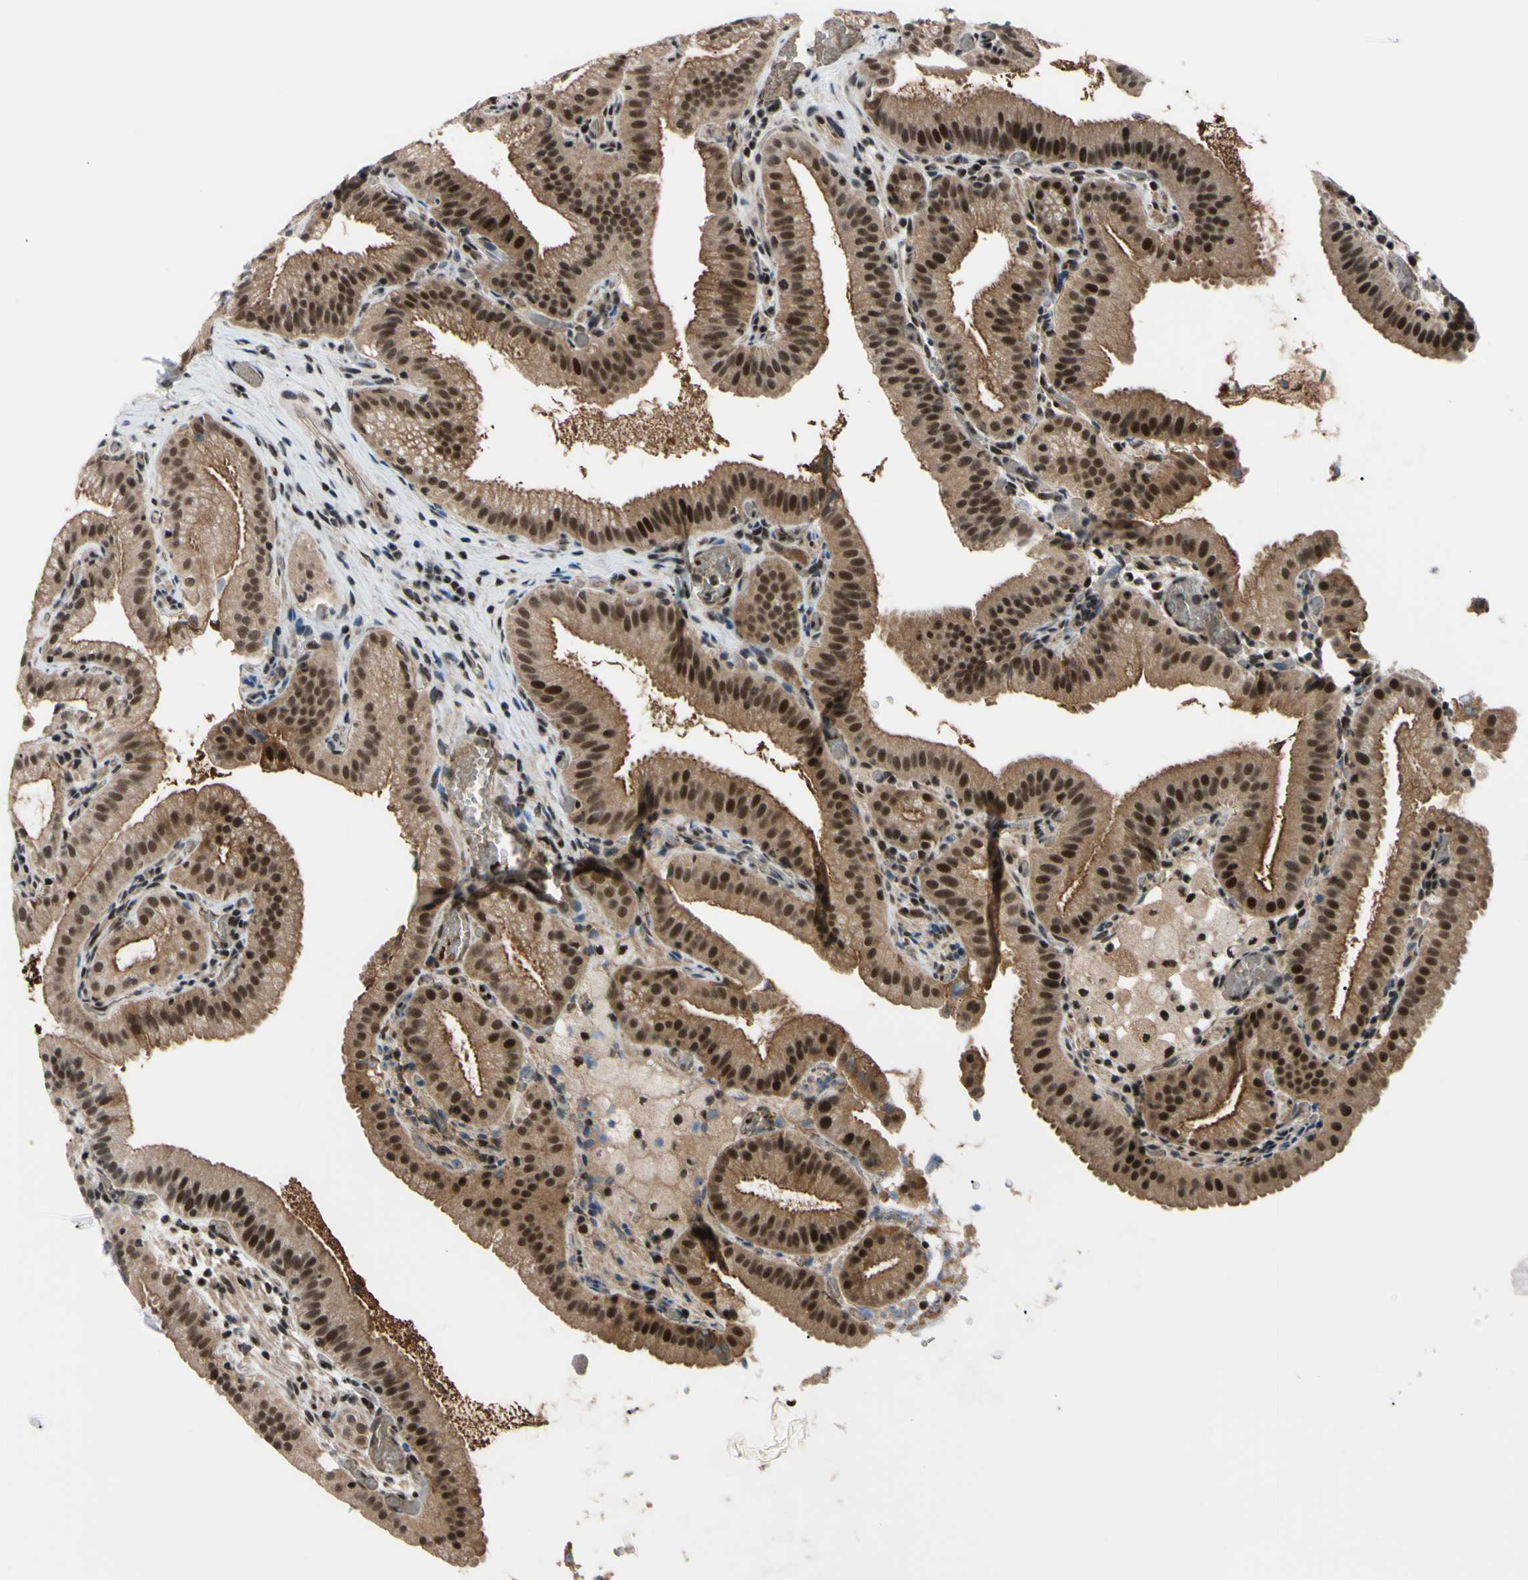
{"staining": {"intensity": "strong", "quantity": ">75%", "location": "cytoplasmic/membranous,nuclear"}, "tissue": "gallbladder", "cell_type": "Glandular cells", "image_type": "normal", "snomed": [{"axis": "morphology", "description": "Normal tissue, NOS"}, {"axis": "topography", "description": "Gallbladder"}], "caption": "Immunohistochemistry photomicrograph of benign gallbladder stained for a protein (brown), which demonstrates high levels of strong cytoplasmic/membranous,nuclear staining in about >75% of glandular cells.", "gene": "THAP12", "patient": {"sex": "male", "age": 54}}